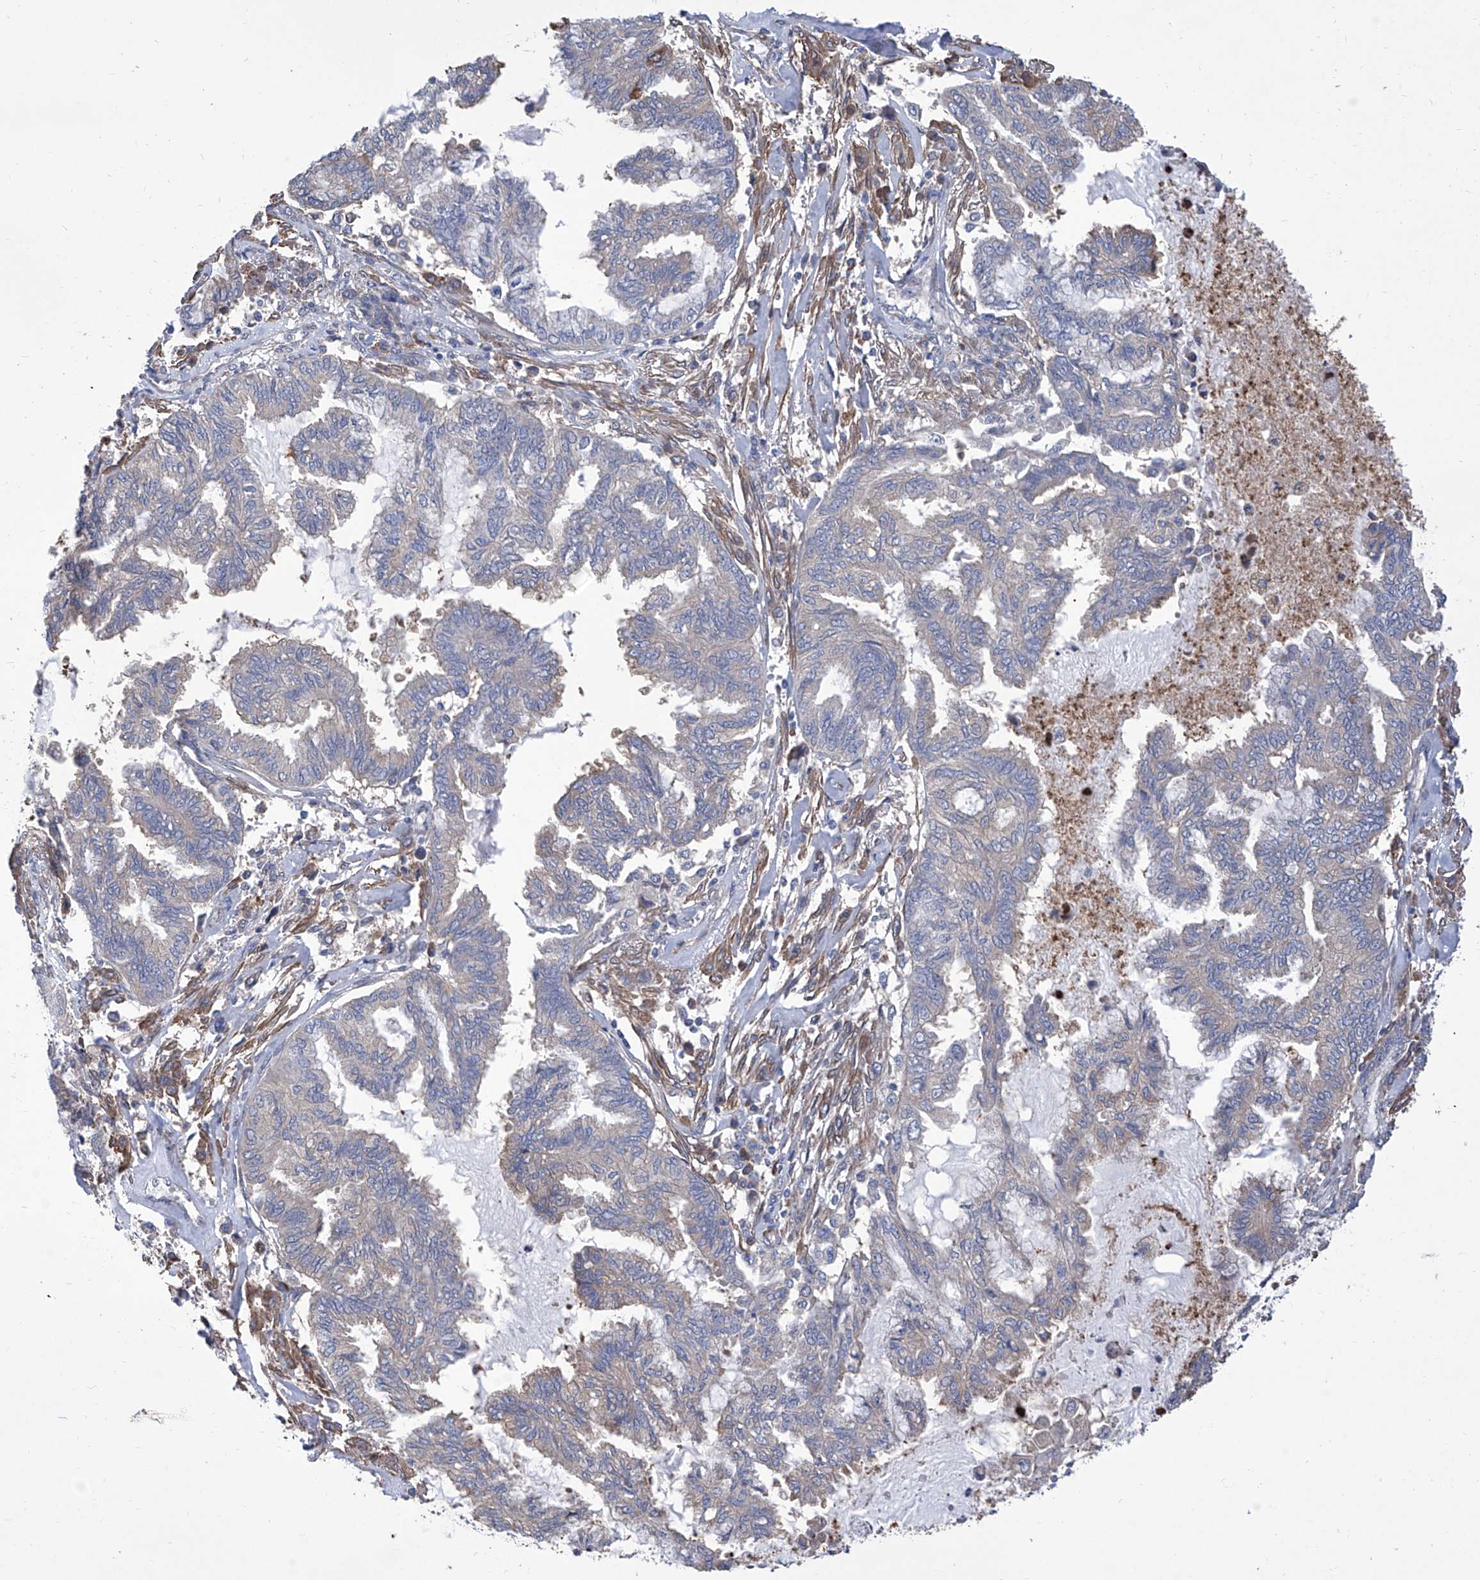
{"staining": {"intensity": "negative", "quantity": "none", "location": "none"}, "tissue": "endometrial cancer", "cell_type": "Tumor cells", "image_type": "cancer", "snomed": [{"axis": "morphology", "description": "Adenocarcinoma, NOS"}, {"axis": "topography", "description": "Endometrium"}], "caption": "This photomicrograph is of endometrial adenocarcinoma stained with immunohistochemistry (IHC) to label a protein in brown with the nuclei are counter-stained blue. There is no expression in tumor cells.", "gene": "SMS", "patient": {"sex": "female", "age": 86}}